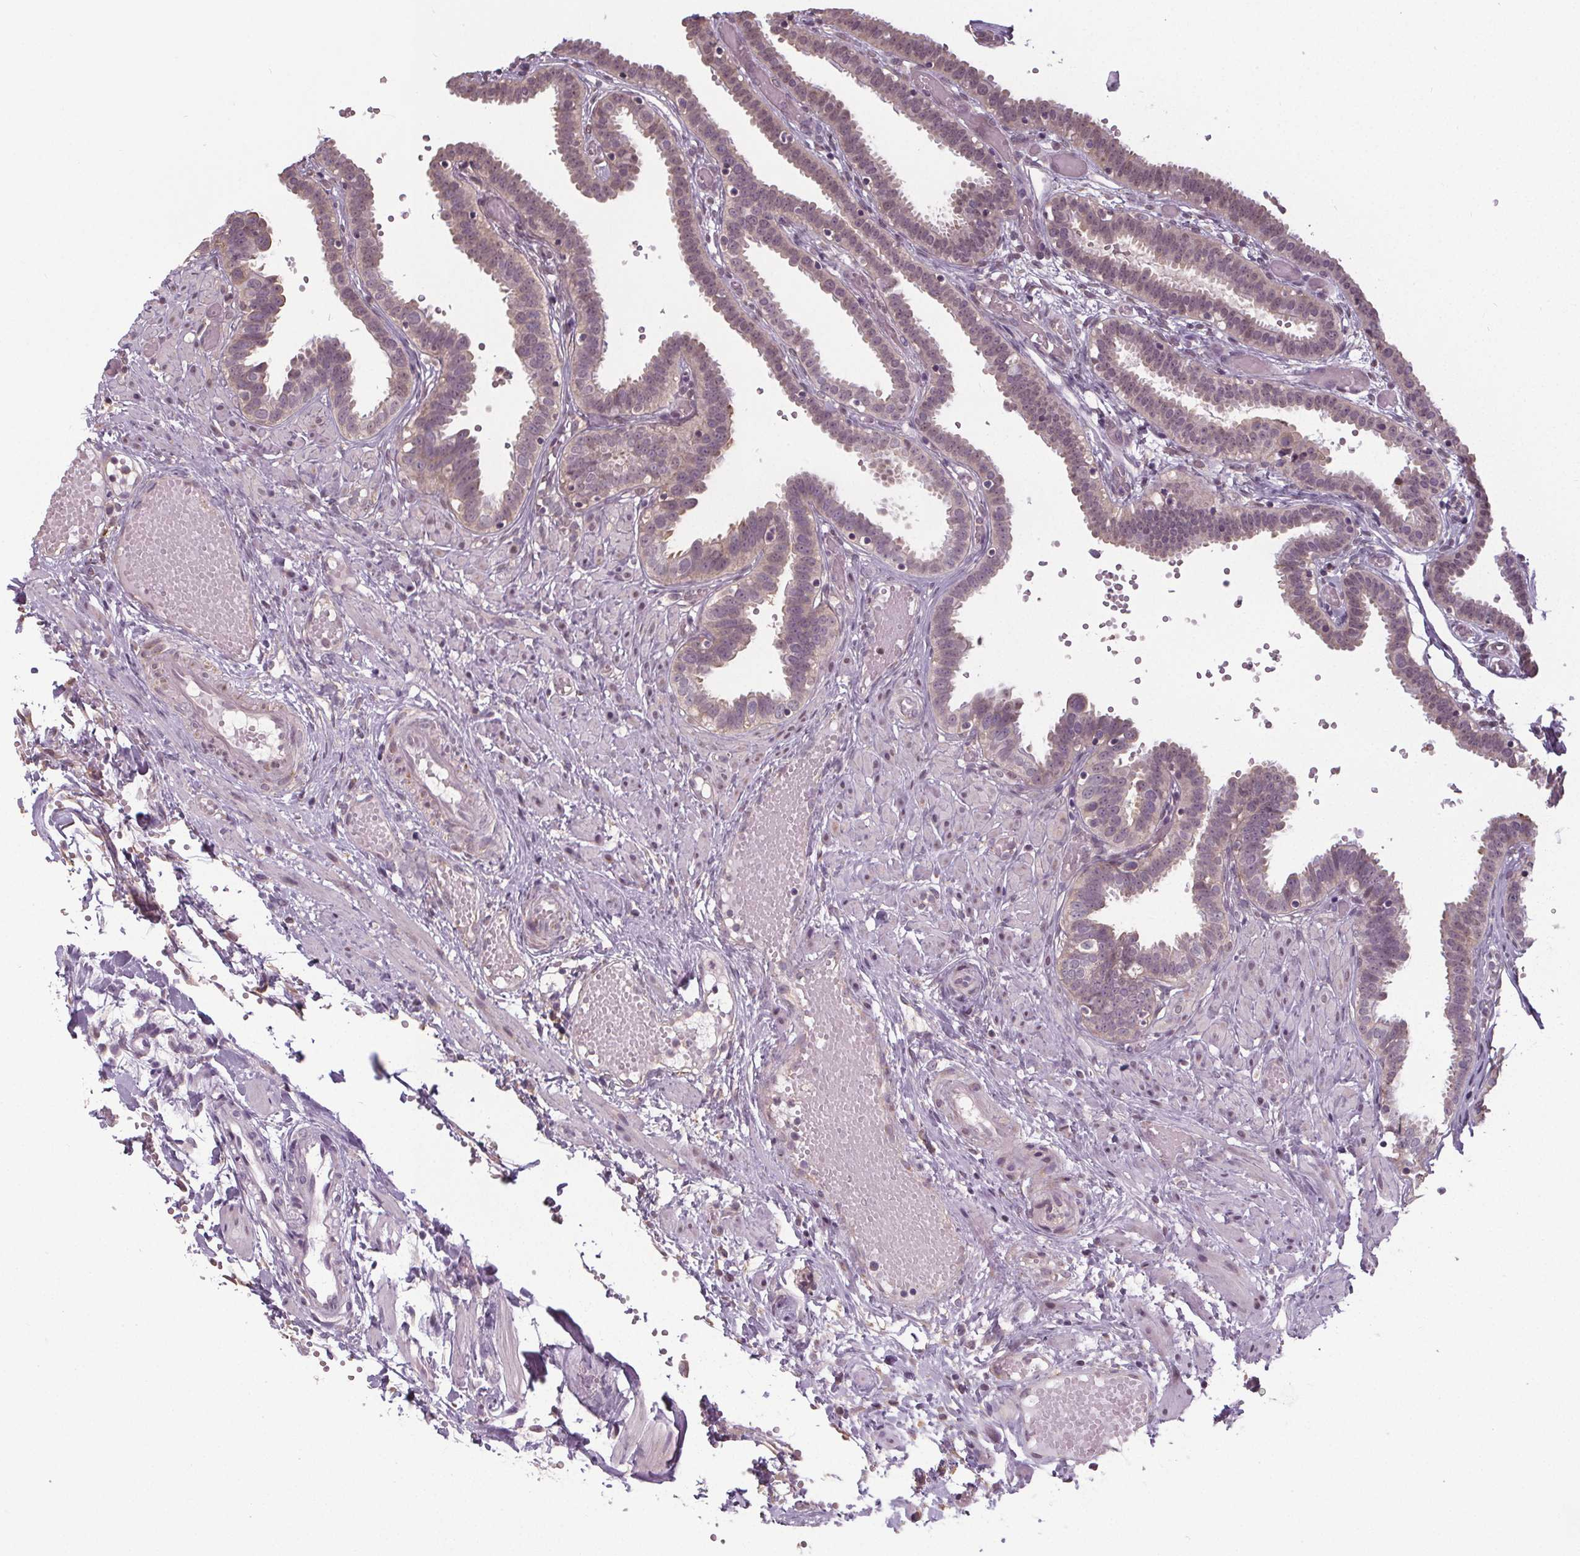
{"staining": {"intensity": "weak", "quantity": "<25%", "location": "cytoplasmic/membranous,nuclear"}, "tissue": "fallopian tube", "cell_type": "Glandular cells", "image_type": "normal", "snomed": [{"axis": "morphology", "description": "Normal tissue, NOS"}, {"axis": "topography", "description": "Fallopian tube"}], "caption": "Protein analysis of unremarkable fallopian tube shows no significant positivity in glandular cells.", "gene": "SLC26A2", "patient": {"sex": "female", "age": 37}}